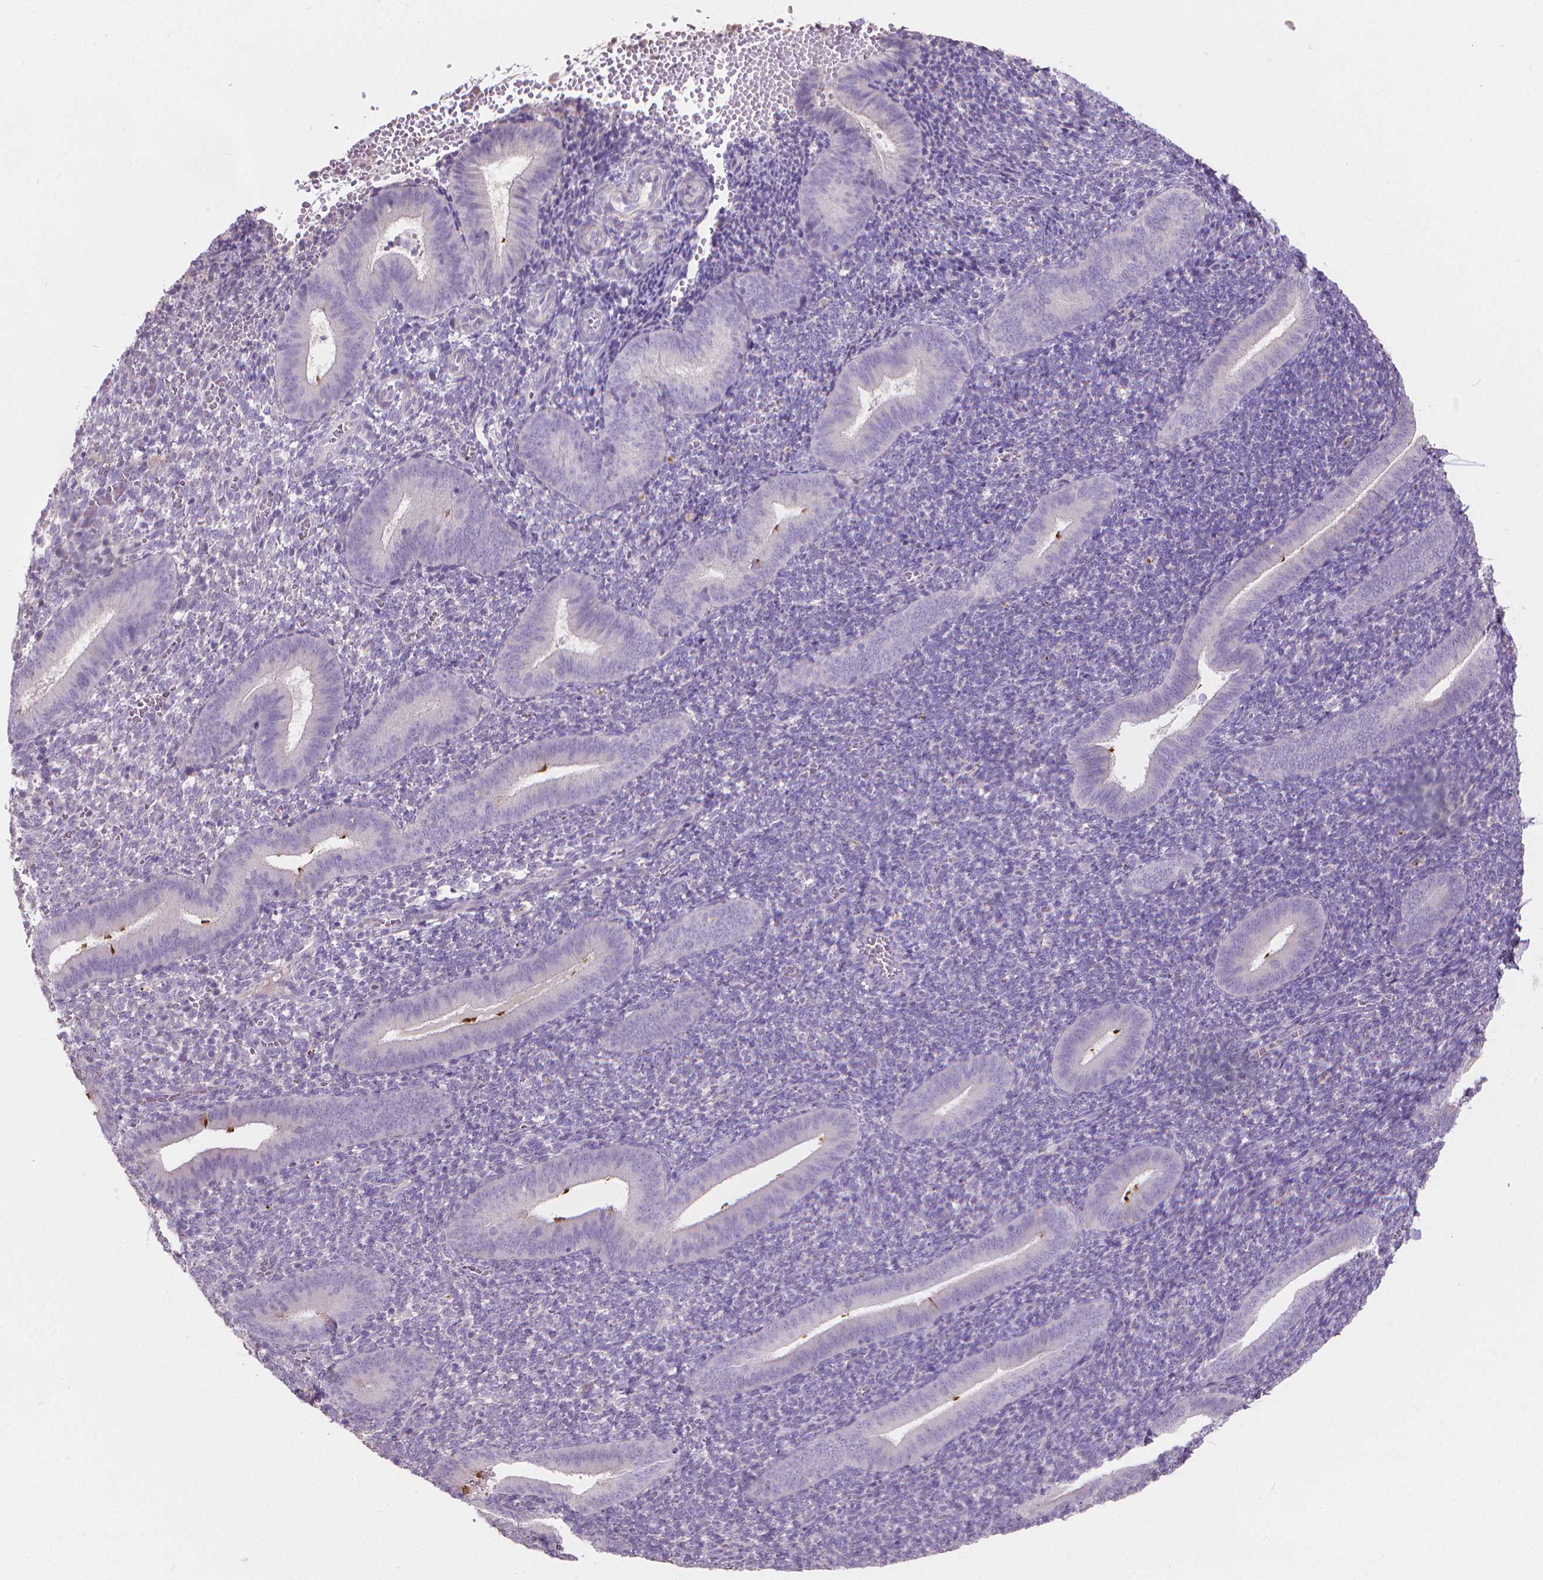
{"staining": {"intensity": "negative", "quantity": "none", "location": "none"}, "tissue": "endometrium", "cell_type": "Cells in endometrial stroma", "image_type": "normal", "snomed": [{"axis": "morphology", "description": "Normal tissue, NOS"}, {"axis": "topography", "description": "Endometrium"}], "caption": "Immunohistochemical staining of benign human endometrium reveals no significant positivity in cells in endometrial stroma.", "gene": "CABCOCO1", "patient": {"sex": "female", "age": 25}}